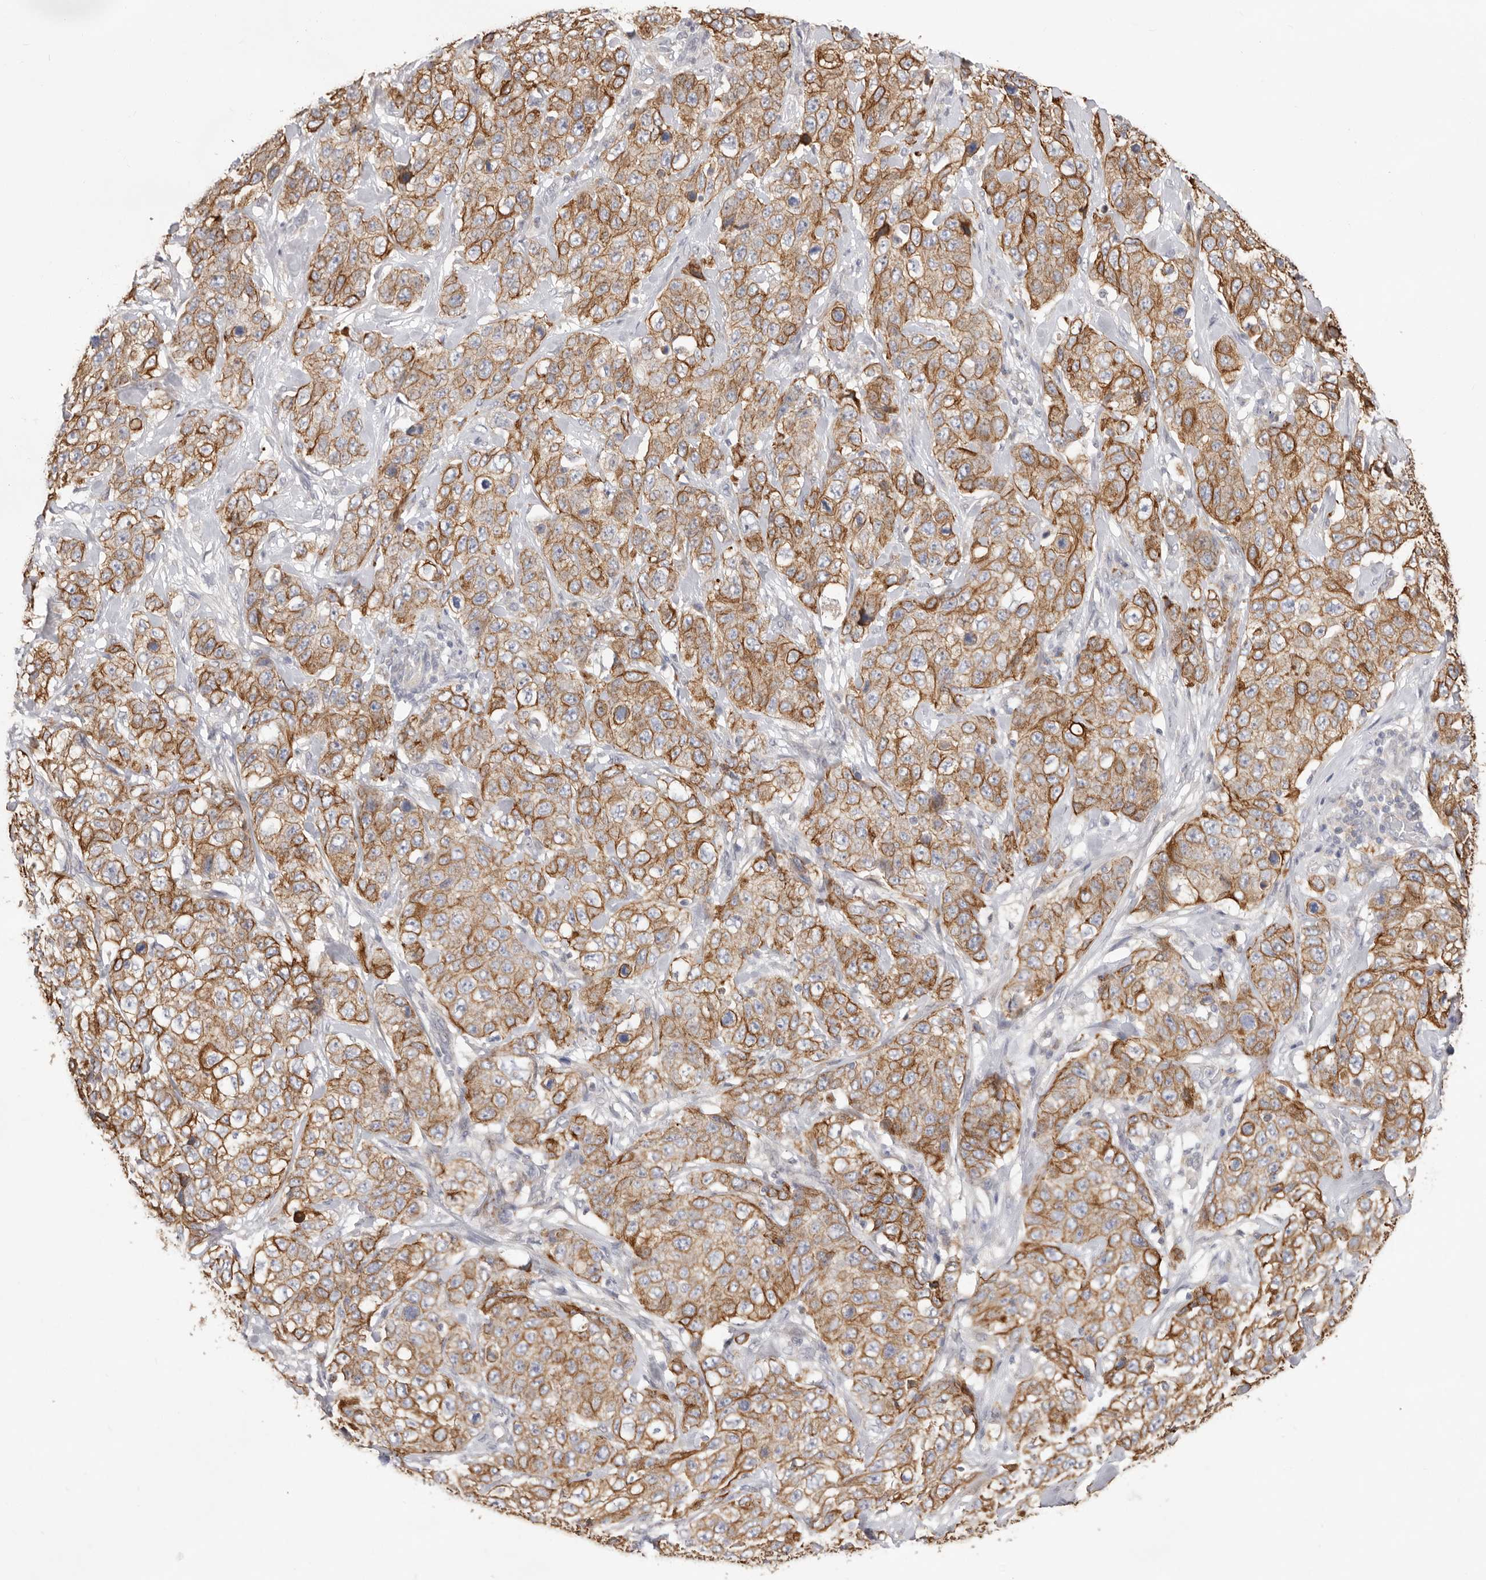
{"staining": {"intensity": "strong", "quantity": ">75%", "location": "cytoplasmic/membranous"}, "tissue": "stomach cancer", "cell_type": "Tumor cells", "image_type": "cancer", "snomed": [{"axis": "morphology", "description": "Adenocarcinoma, NOS"}, {"axis": "topography", "description": "Stomach"}], "caption": "Immunohistochemical staining of stomach cancer reveals high levels of strong cytoplasmic/membranous protein staining in about >75% of tumor cells.", "gene": "USH1C", "patient": {"sex": "male", "age": 48}}